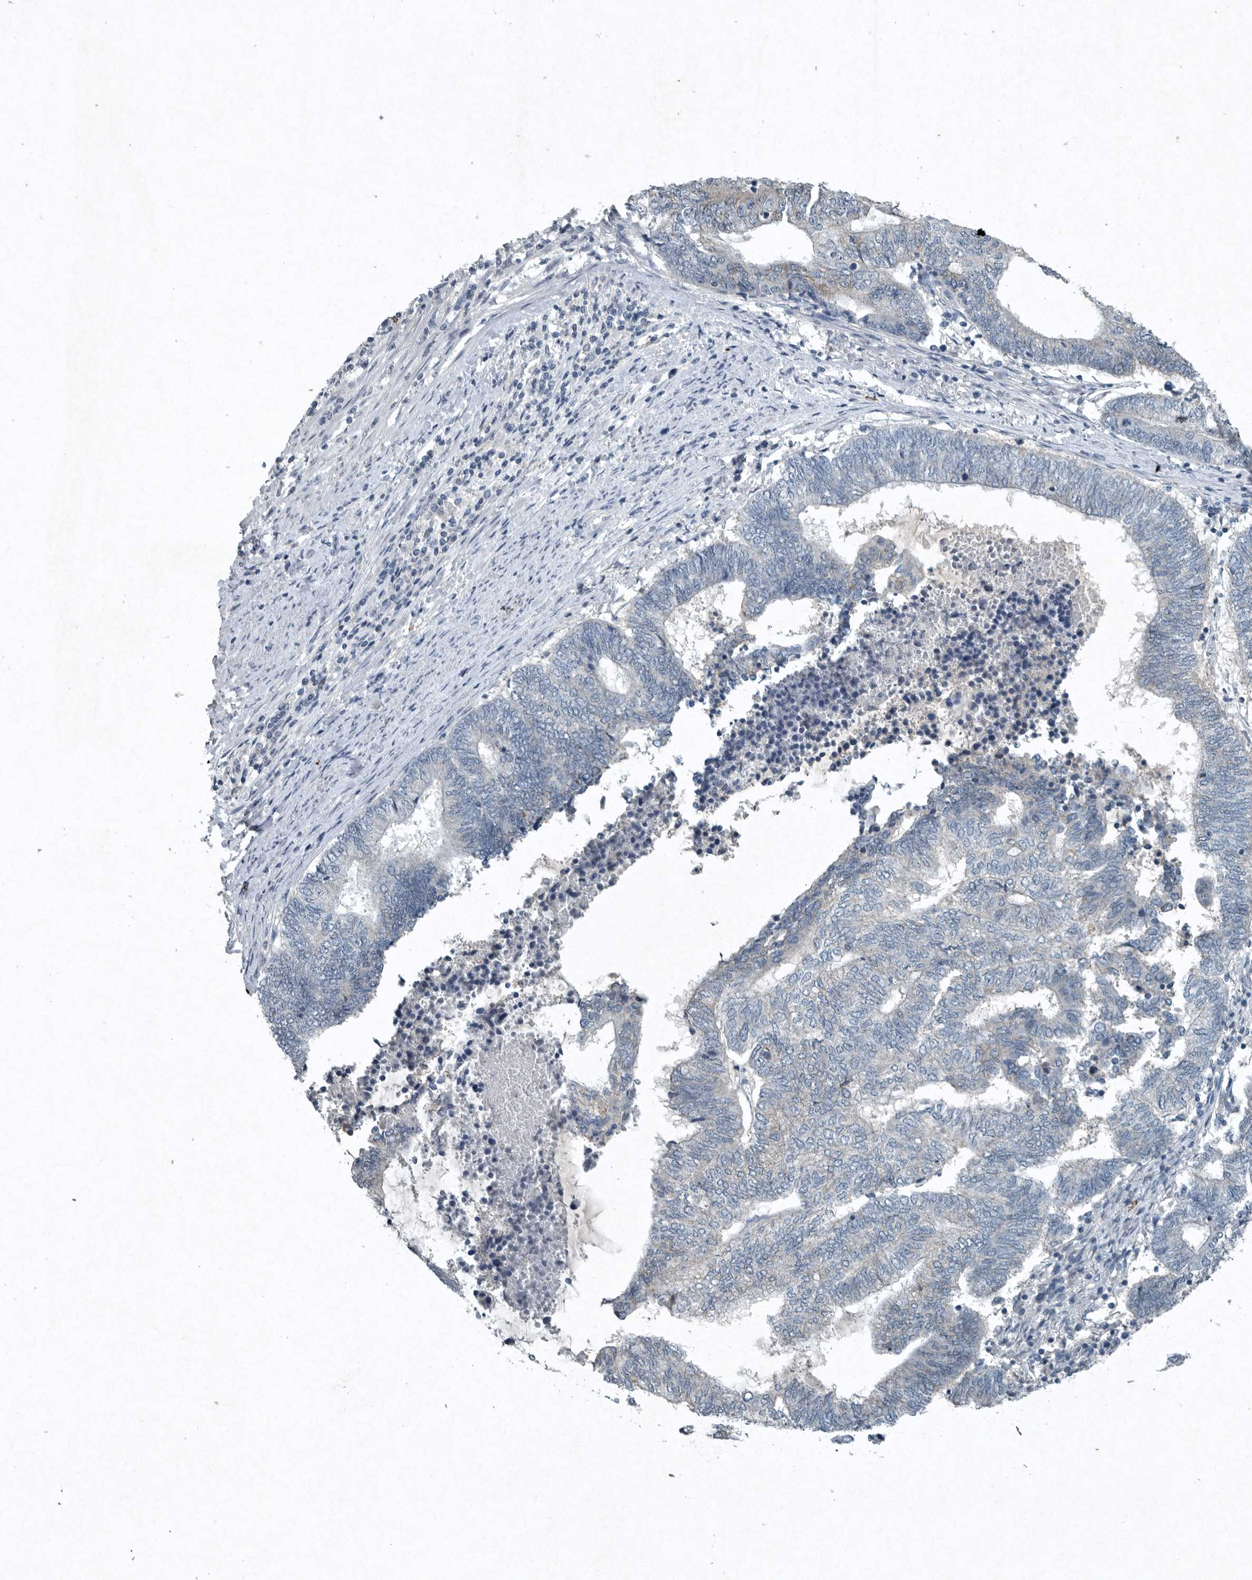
{"staining": {"intensity": "negative", "quantity": "none", "location": "none"}, "tissue": "endometrial cancer", "cell_type": "Tumor cells", "image_type": "cancer", "snomed": [{"axis": "morphology", "description": "Adenocarcinoma, NOS"}, {"axis": "topography", "description": "Uterus"}, {"axis": "topography", "description": "Endometrium"}], "caption": "An immunohistochemistry micrograph of endometrial cancer (adenocarcinoma) is shown. There is no staining in tumor cells of endometrial cancer (adenocarcinoma). (Stains: DAB IHC with hematoxylin counter stain, Microscopy: brightfield microscopy at high magnification).", "gene": "IL20", "patient": {"sex": "female", "age": 70}}